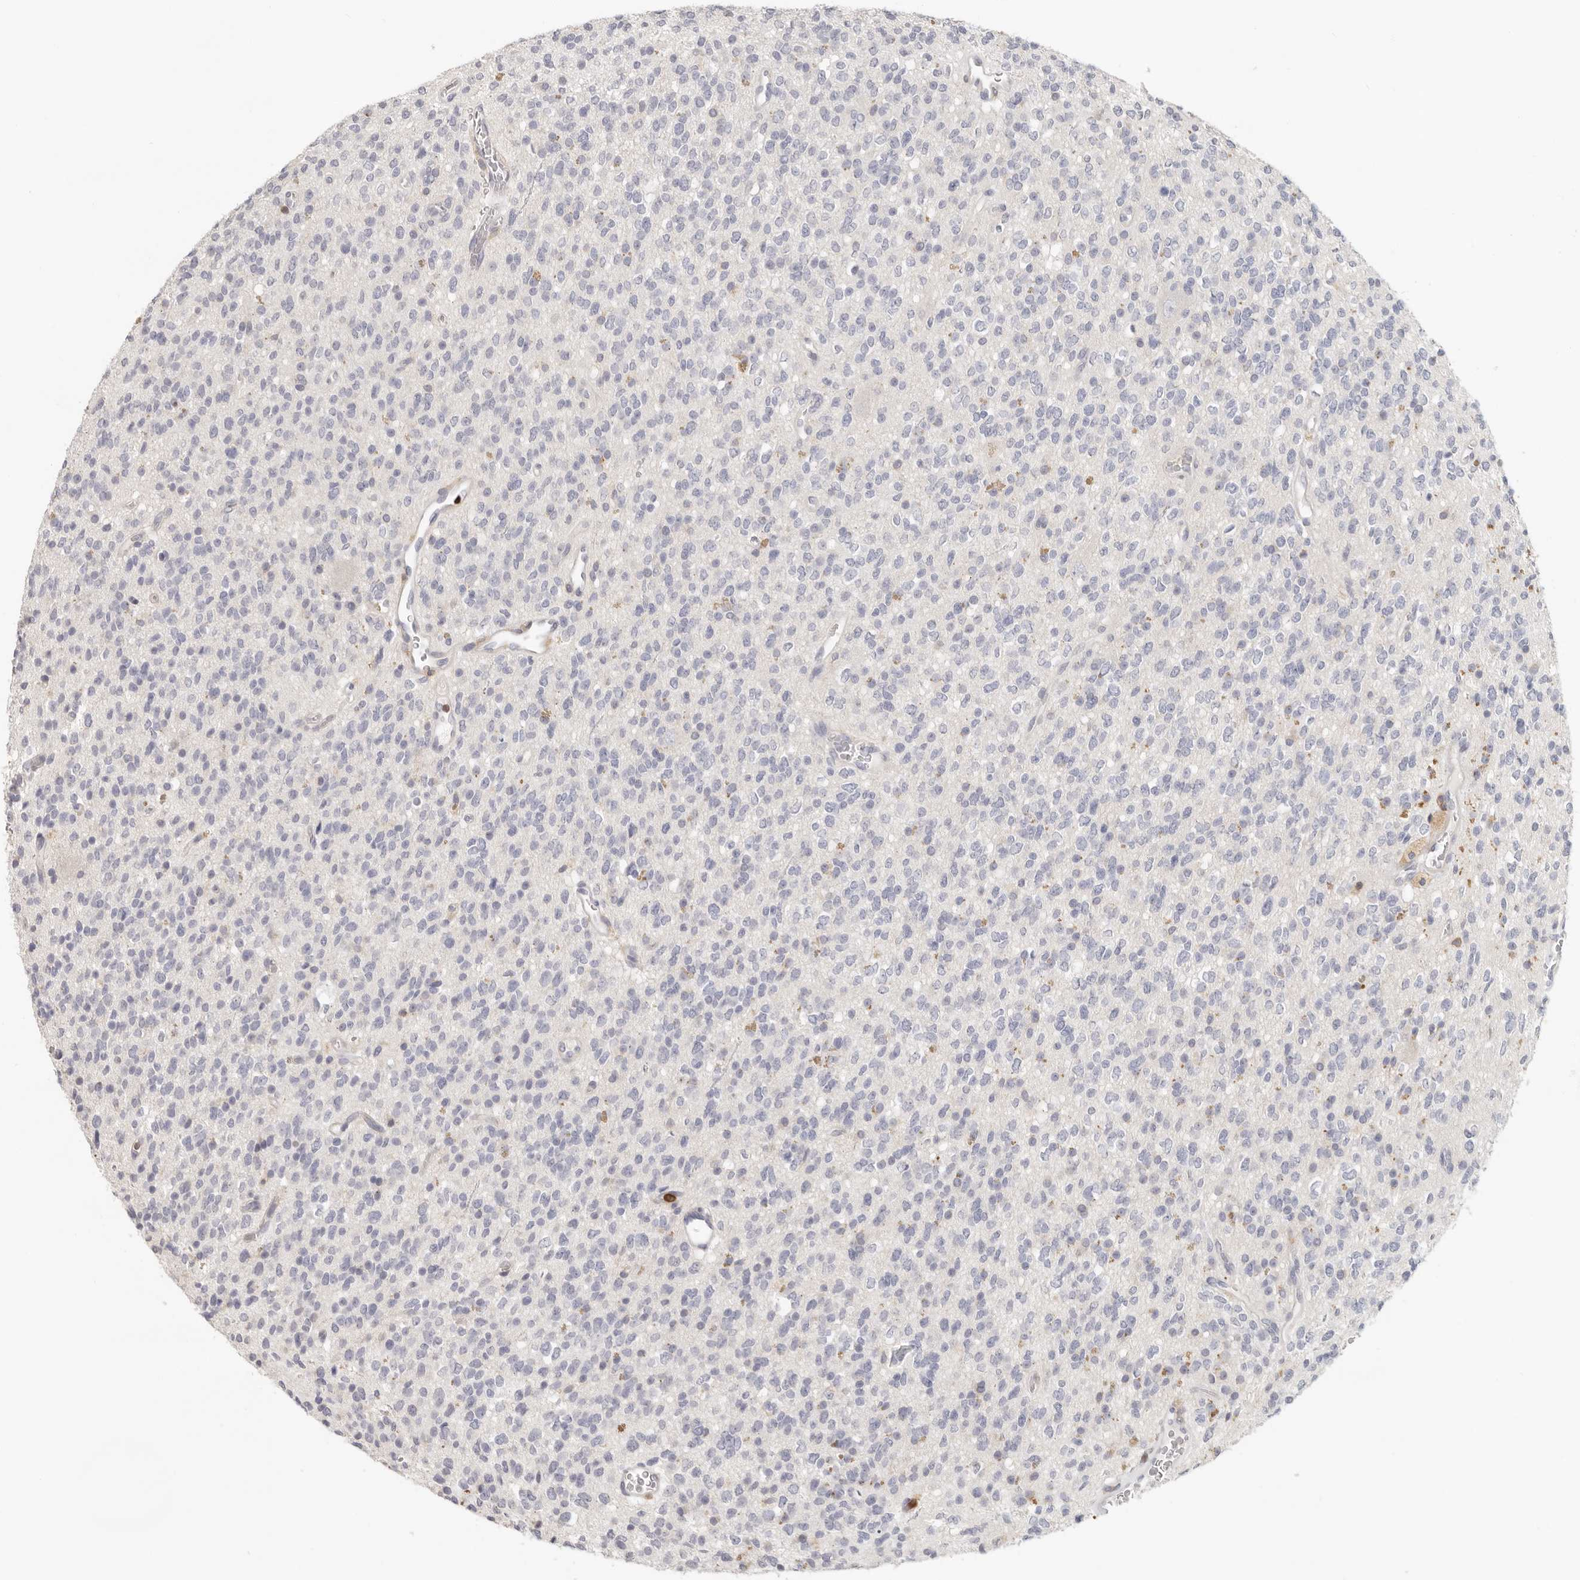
{"staining": {"intensity": "negative", "quantity": "none", "location": "none"}, "tissue": "glioma", "cell_type": "Tumor cells", "image_type": "cancer", "snomed": [{"axis": "morphology", "description": "Glioma, malignant, High grade"}, {"axis": "topography", "description": "Brain"}], "caption": "Immunohistochemistry histopathology image of human glioma stained for a protein (brown), which demonstrates no expression in tumor cells. (DAB (3,3'-diaminobenzidine) IHC, high magnification).", "gene": "ANXA9", "patient": {"sex": "male", "age": 34}}